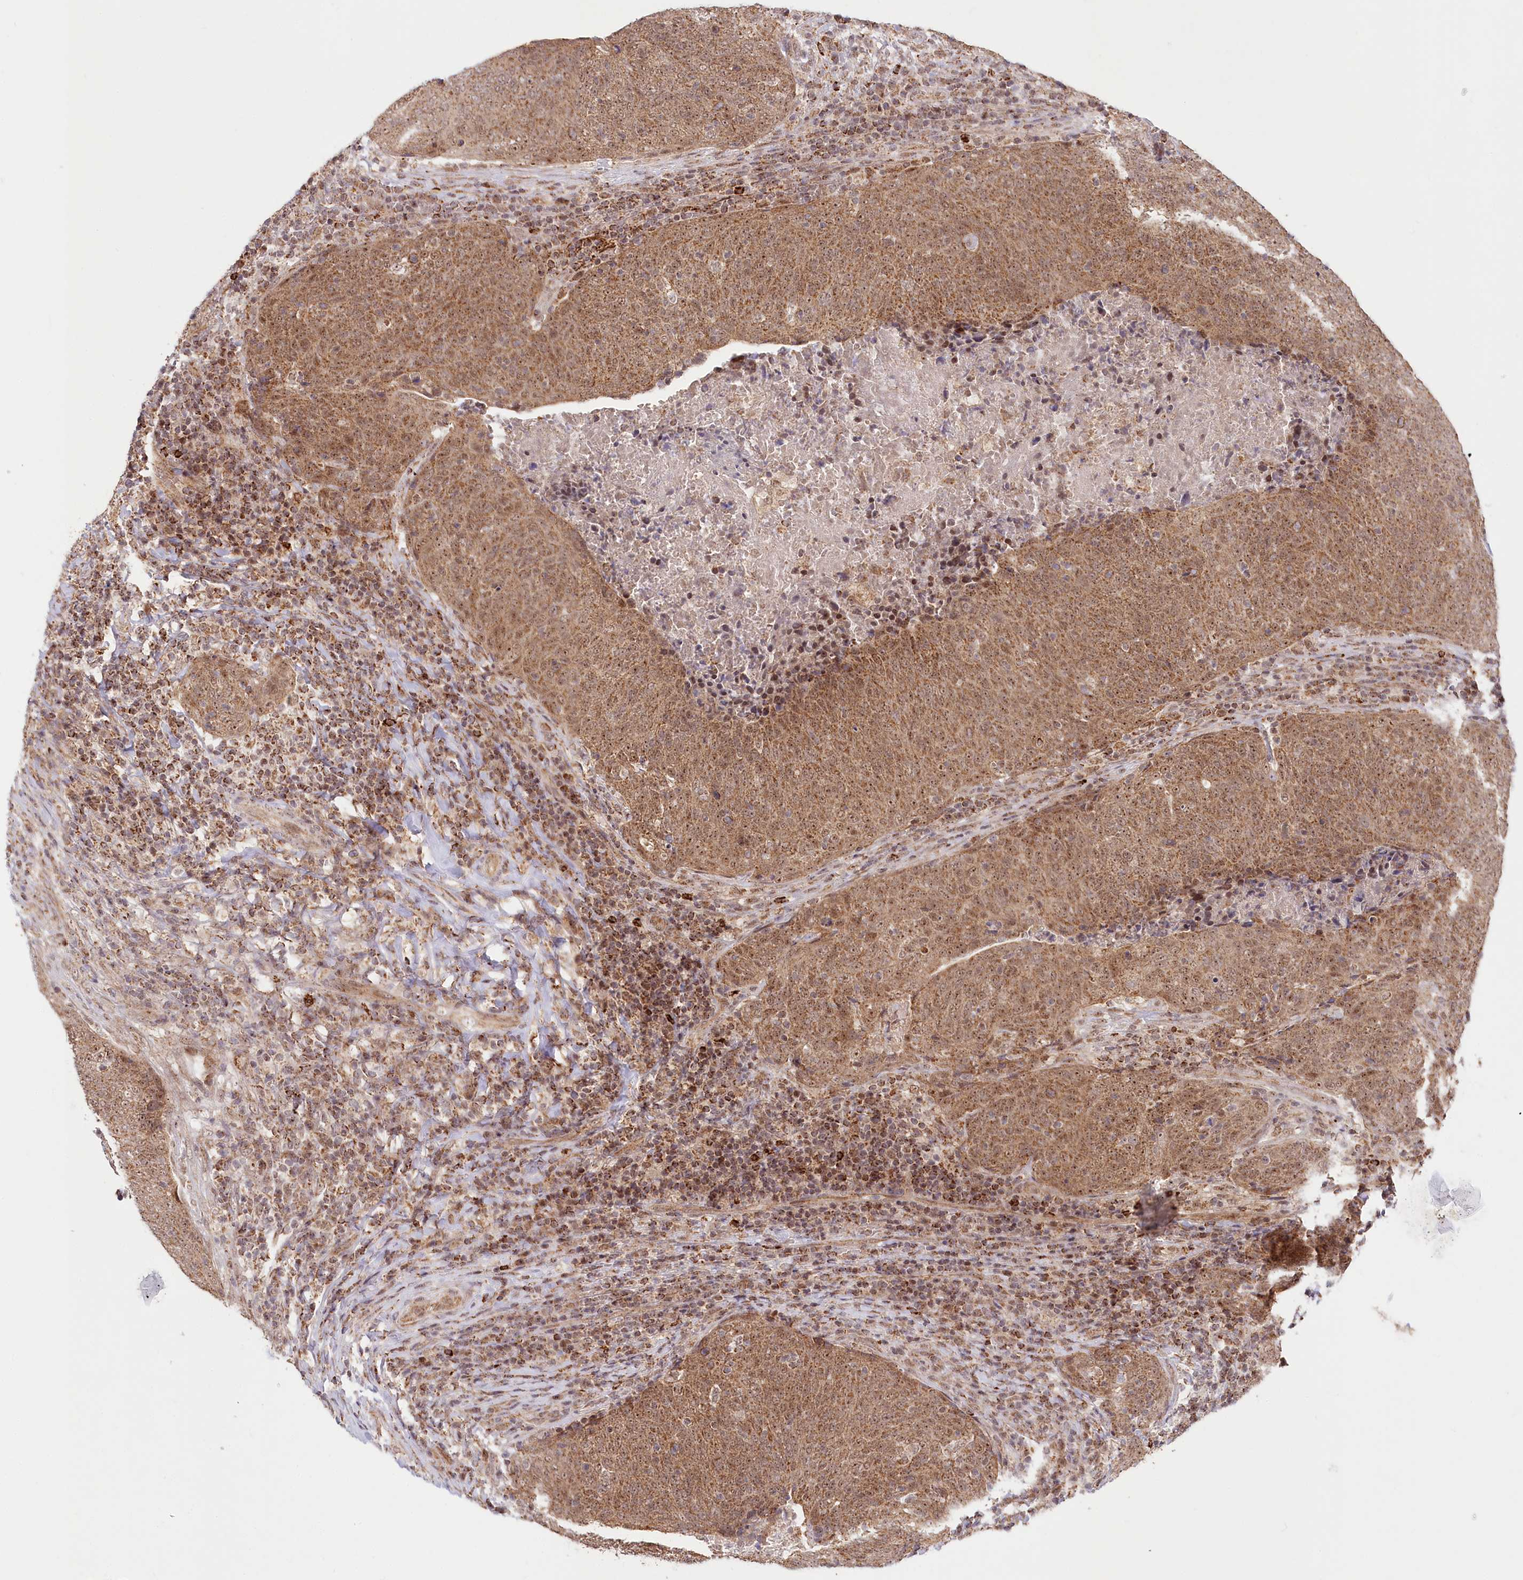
{"staining": {"intensity": "moderate", "quantity": ">75%", "location": "cytoplasmic/membranous,nuclear"}, "tissue": "head and neck cancer", "cell_type": "Tumor cells", "image_type": "cancer", "snomed": [{"axis": "morphology", "description": "Squamous cell carcinoma, NOS"}, {"axis": "morphology", "description": "Squamous cell carcinoma, metastatic, NOS"}, {"axis": "topography", "description": "Lymph node"}, {"axis": "topography", "description": "Head-Neck"}], "caption": "DAB (3,3'-diaminobenzidine) immunohistochemical staining of head and neck cancer (squamous cell carcinoma) reveals moderate cytoplasmic/membranous and nuclear protein staining in approximately >75% of tumor cells.", "gene": "RTN4IP1", "patient": {"sex": "male", "age": 62}}